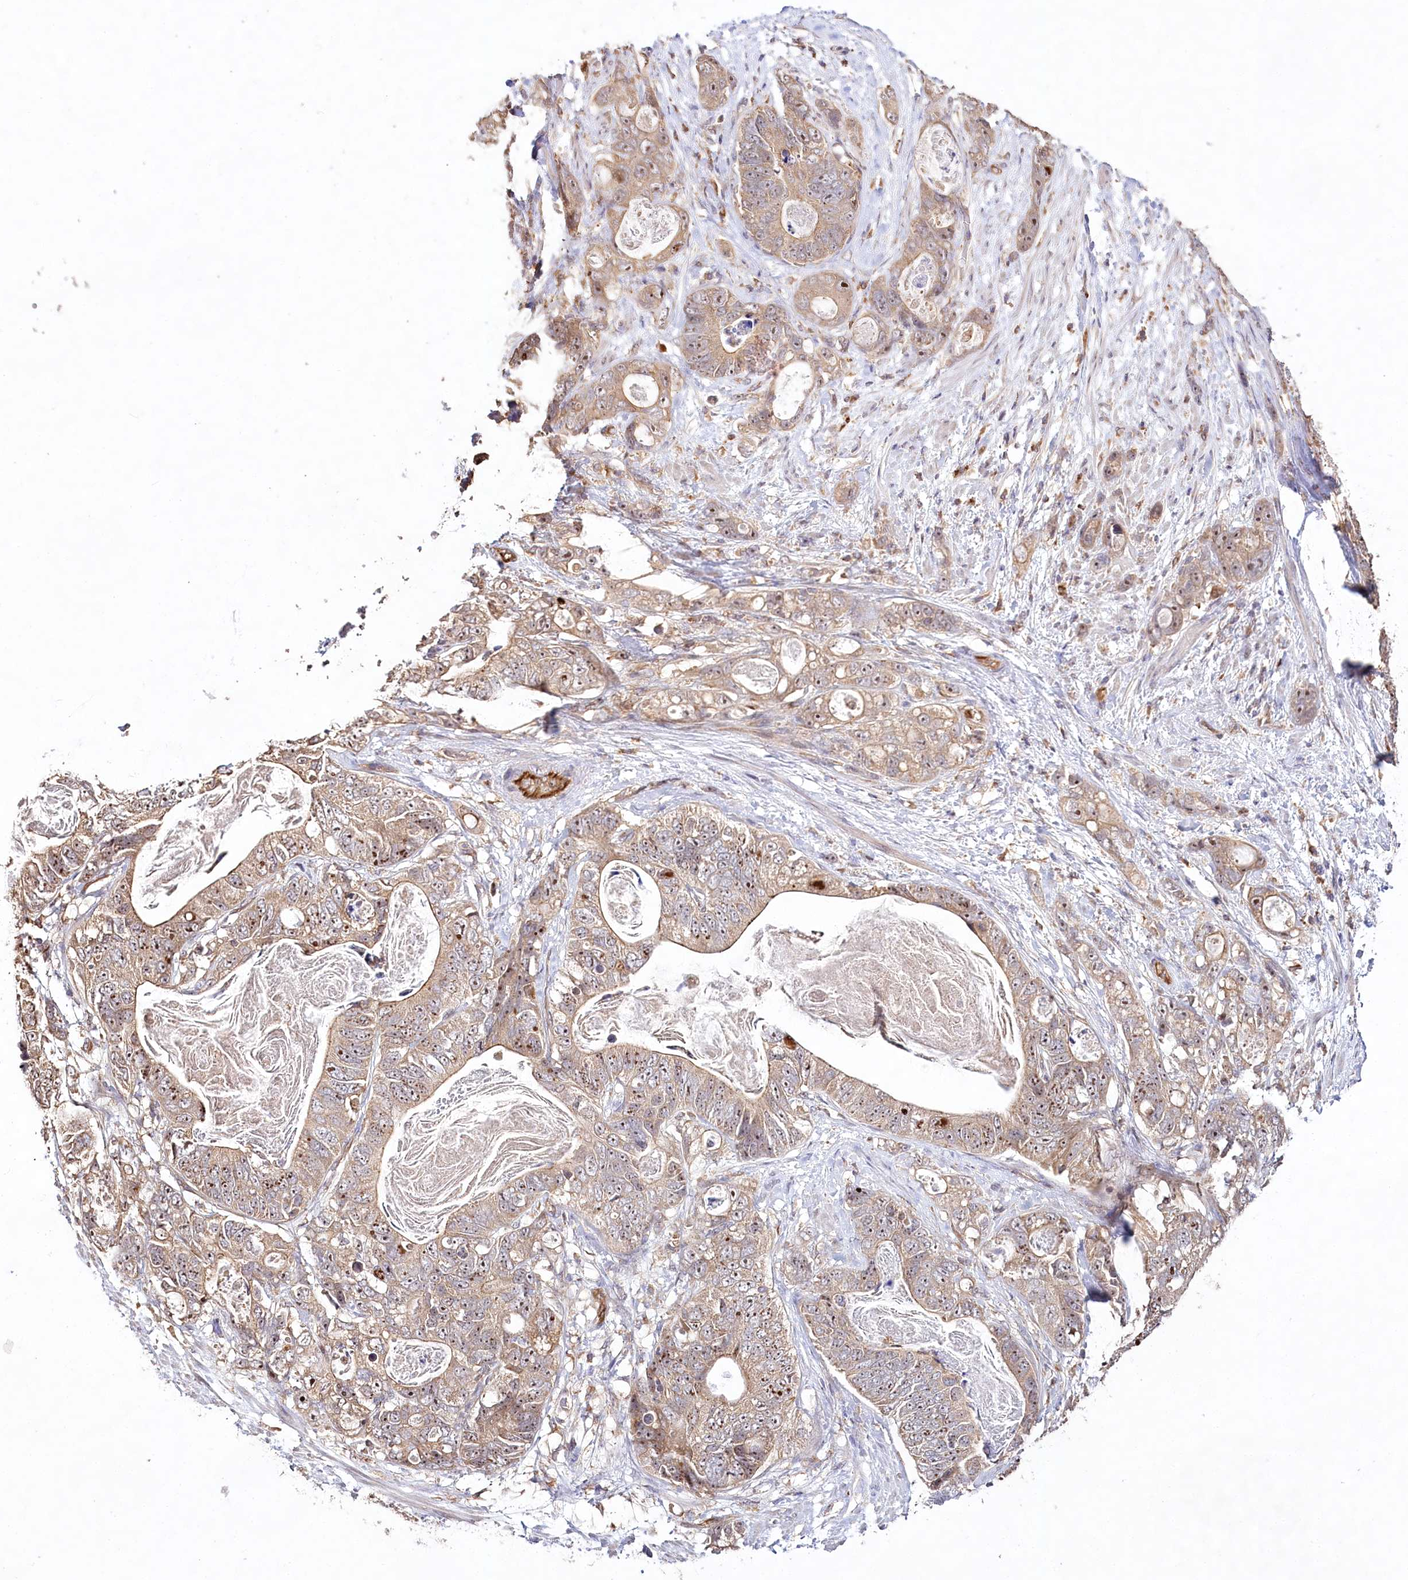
{"staining": {"intensity": "moderate", "quantity": ">75%", "location": "cytoplasmic/membranous,nuclear"}, "tissue": "stomach cancer", "cell_type": "Tumor cells", "image_type": "cancer", "snomed": [{"axis": "morphology", "description": "Normal tissue, NOS"}, {"axis": "morphology", "description": "Adenocarcinoma, NOS"}, {"axis": "topography", "description": "Stomach"}], "caption": "The micrograph shows a brown stain indicating the presence of a protein in the cytoplasmic/membranous and nuclear of tumor cells in adenocarcinoma (stomach). Nuclei are stained in blue.", "gene": "DMXL1", "patient": {"sex": "female", "age": 89}}